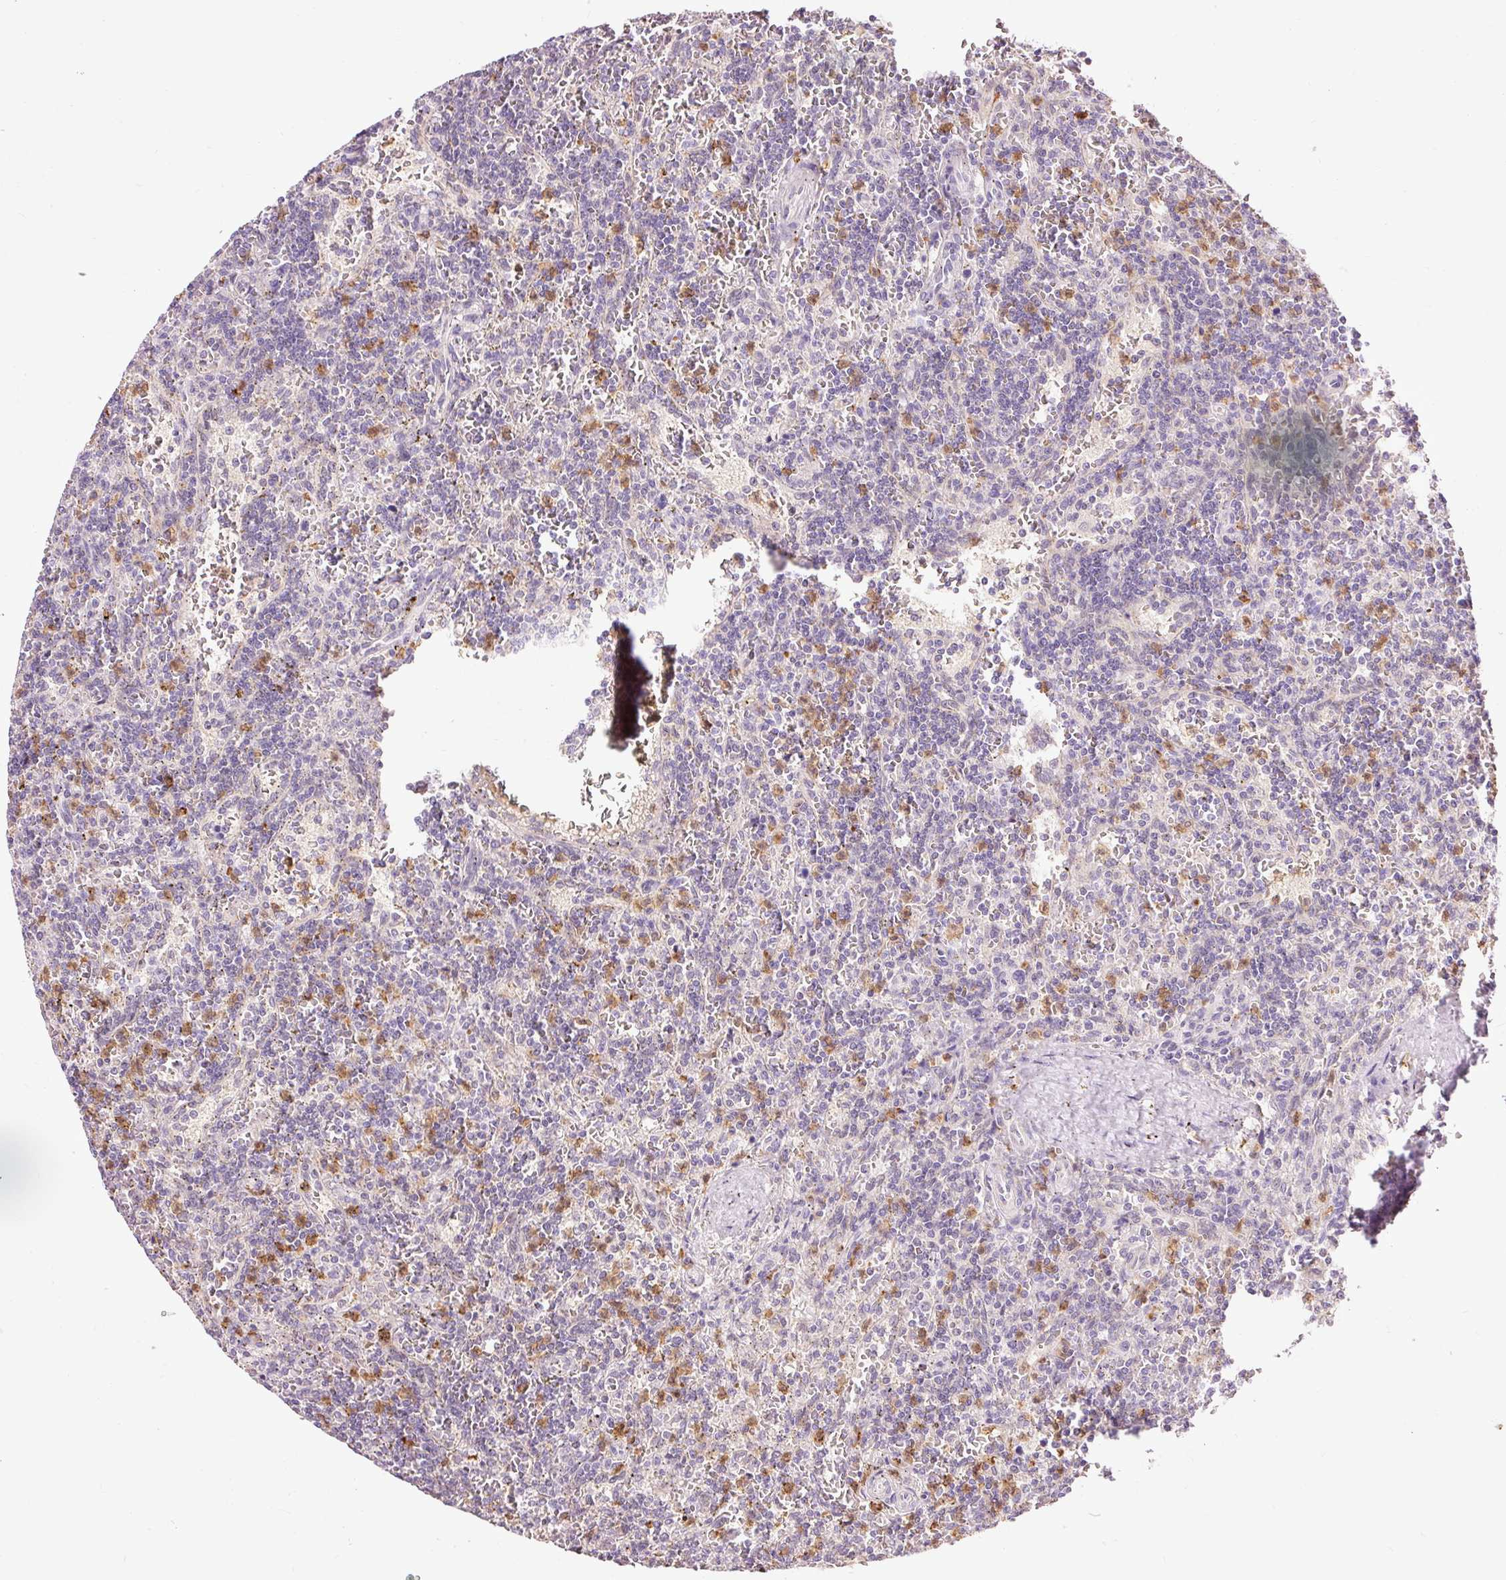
{"staining": {"intensity": "negative", "quantity": "none", "location": "none"}, "tissue": "lymphoma", "cell_type": "Tumor cells", "image_type": "cancer", "snomed": [{"axis": "morphology", "description": "Malignant lymphoma, non-Hodgkin's type, Low grade"}, {"axis": "topography", "description": "Spleen"}], "caption": "Tumor cells show no significant protein staining in lymphoma.", "gene": "PRDX5", "patient": {"sex": "male", "age": 73}}